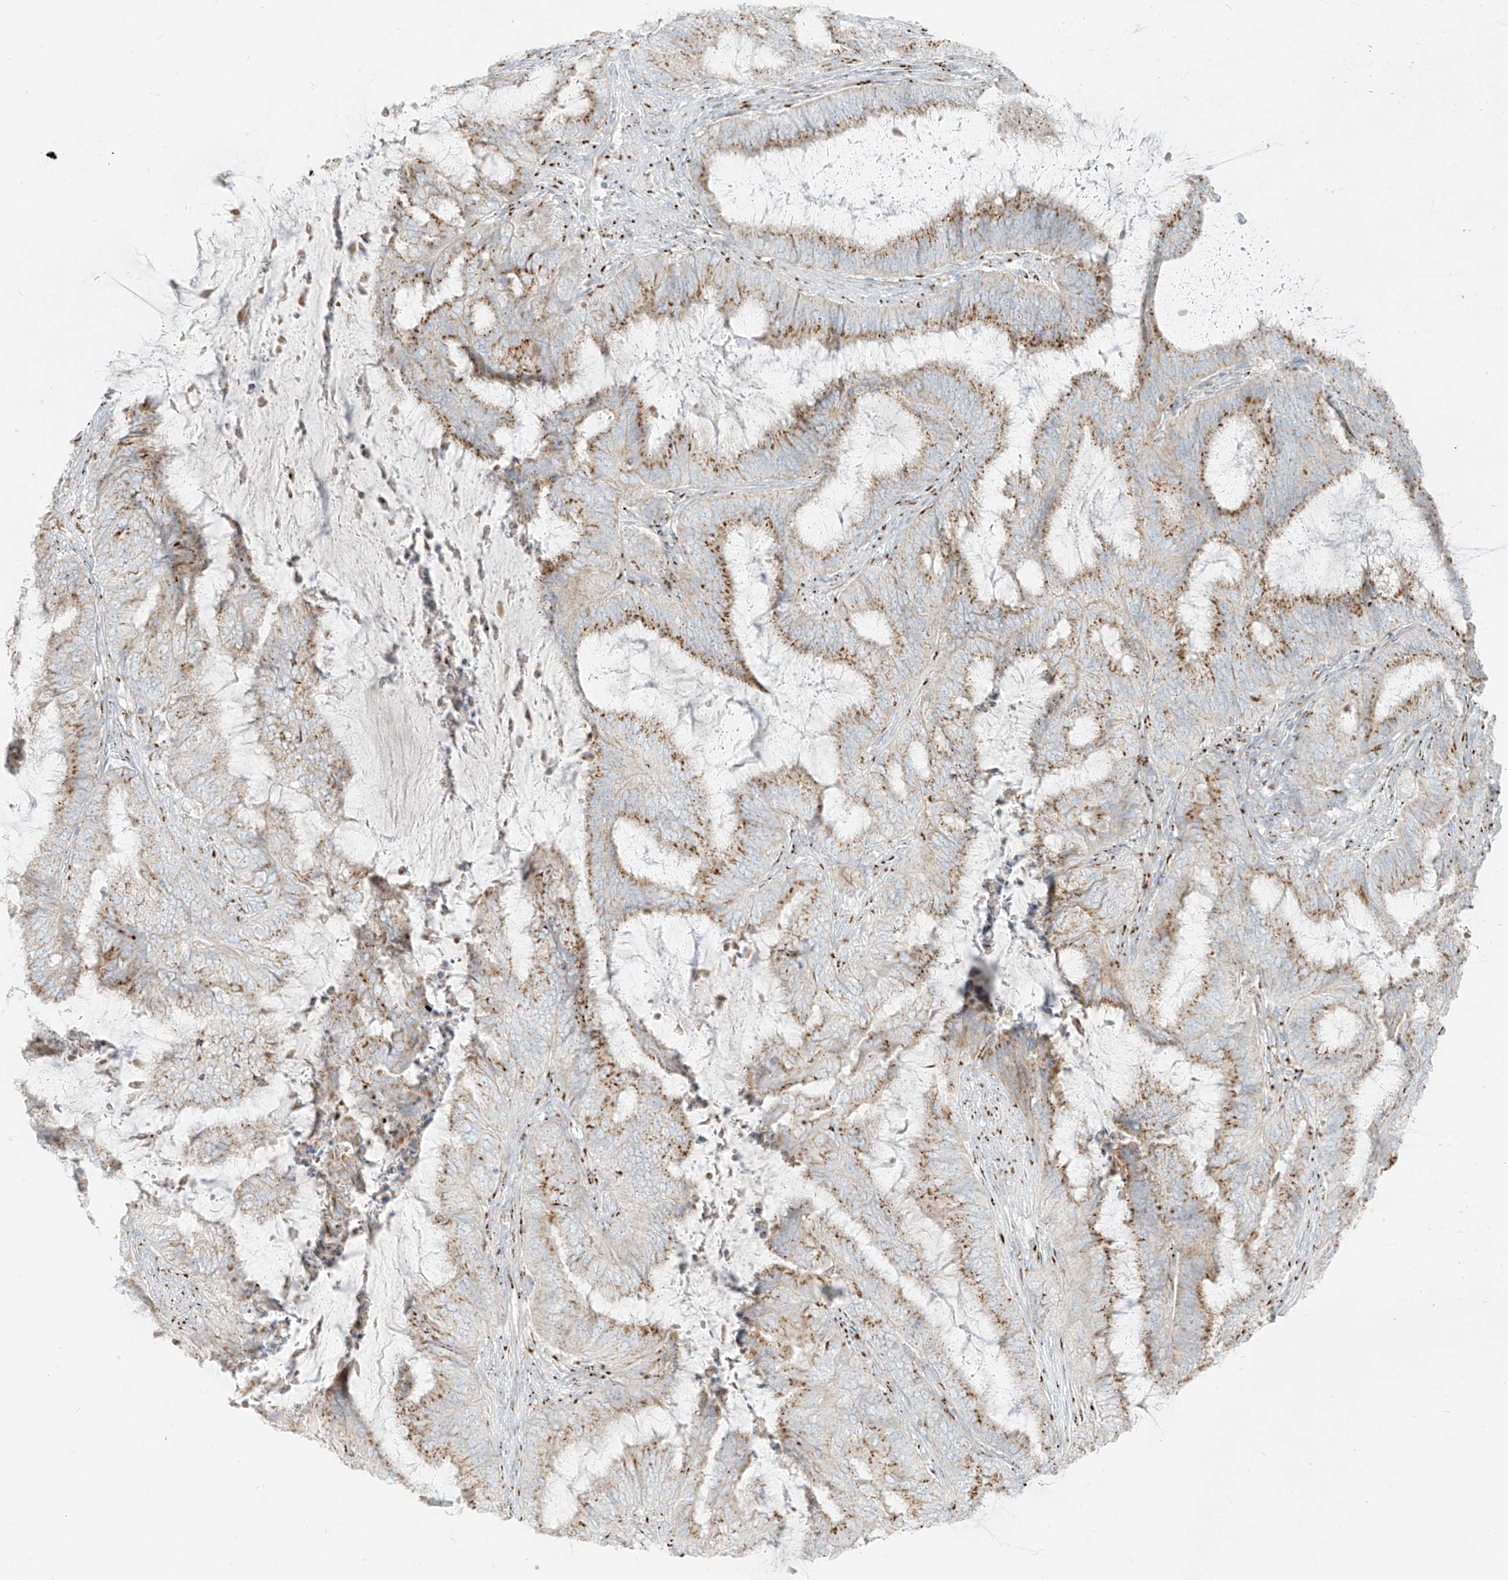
{"staining": {"intensity": "moderate", "quantity": ">75%", "location": "cytoplasmic/membranous"}, "tissue": "endometrial cancer", "cell_type": "Tumor cells", "image_type": "cancer", "snomed": [{"axis": "morphology", "description": "Adenocarcinoma, NOS"}, {"axis": "topography", "description": "Endometrium"}], "caption": "Endometrial adenocarcinoma stained with a protein marker demonstrates moderate staining in tumor cells.", "gene": "TMEM87B", "patient": {"sex": "female", "age": 51}}